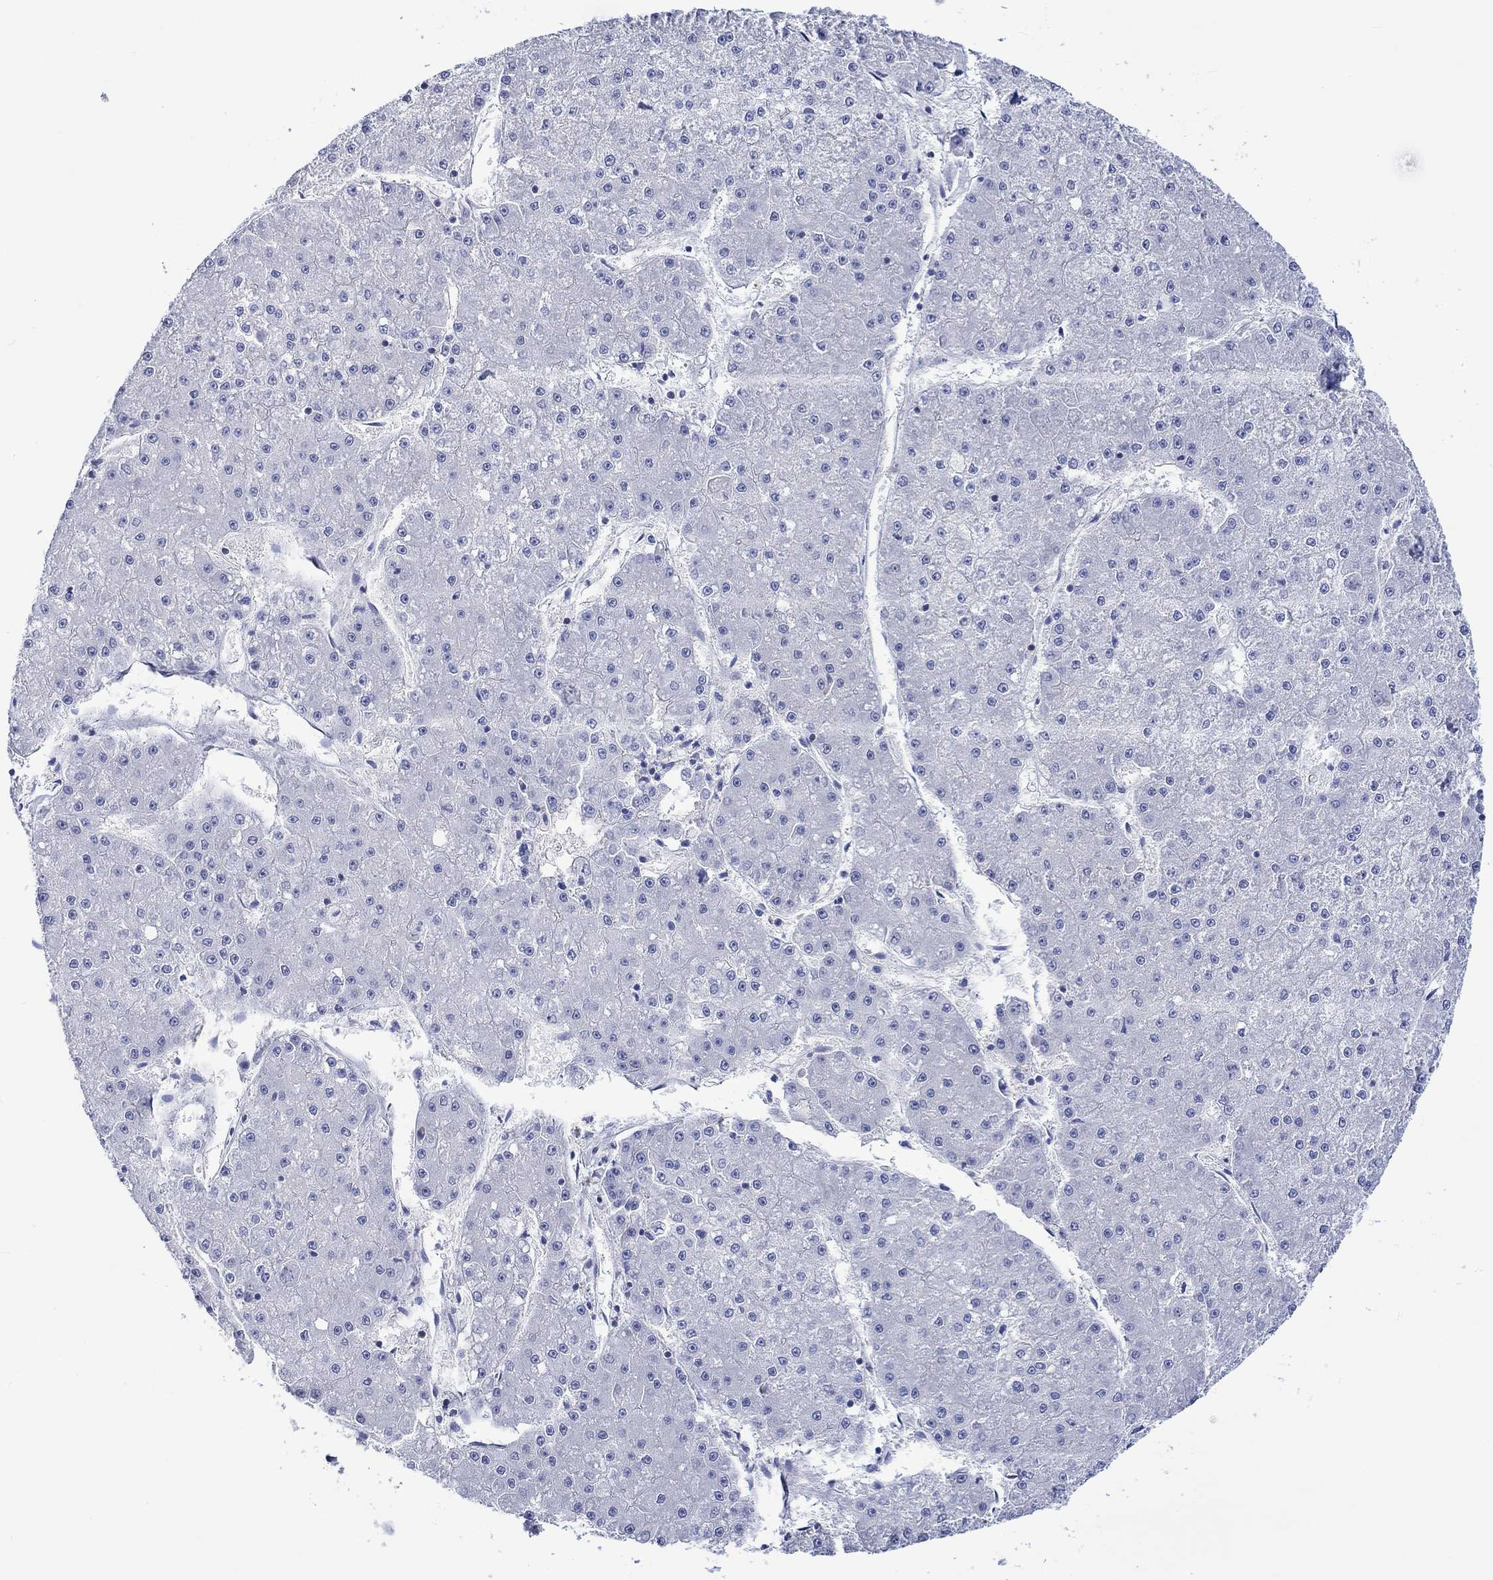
{"staining": {"intensity": "negative", "quantity": "none", "location": "none"}, "tissue": "liver cancer", "cell_type": "Tumor cells", "image_type": "cancer", "snomed": [{"axis": "morphology", "description": "Carcinoma, Hepatocellular, NOS"}, {"axis": "topography", "description": "Liver"}], "caption": "Liver cancer was stained to show a protein in brown. There is no significant expression in tumor cells.", "gene": "NRIP3", "patient": {"sex": "male", "age": 73}}